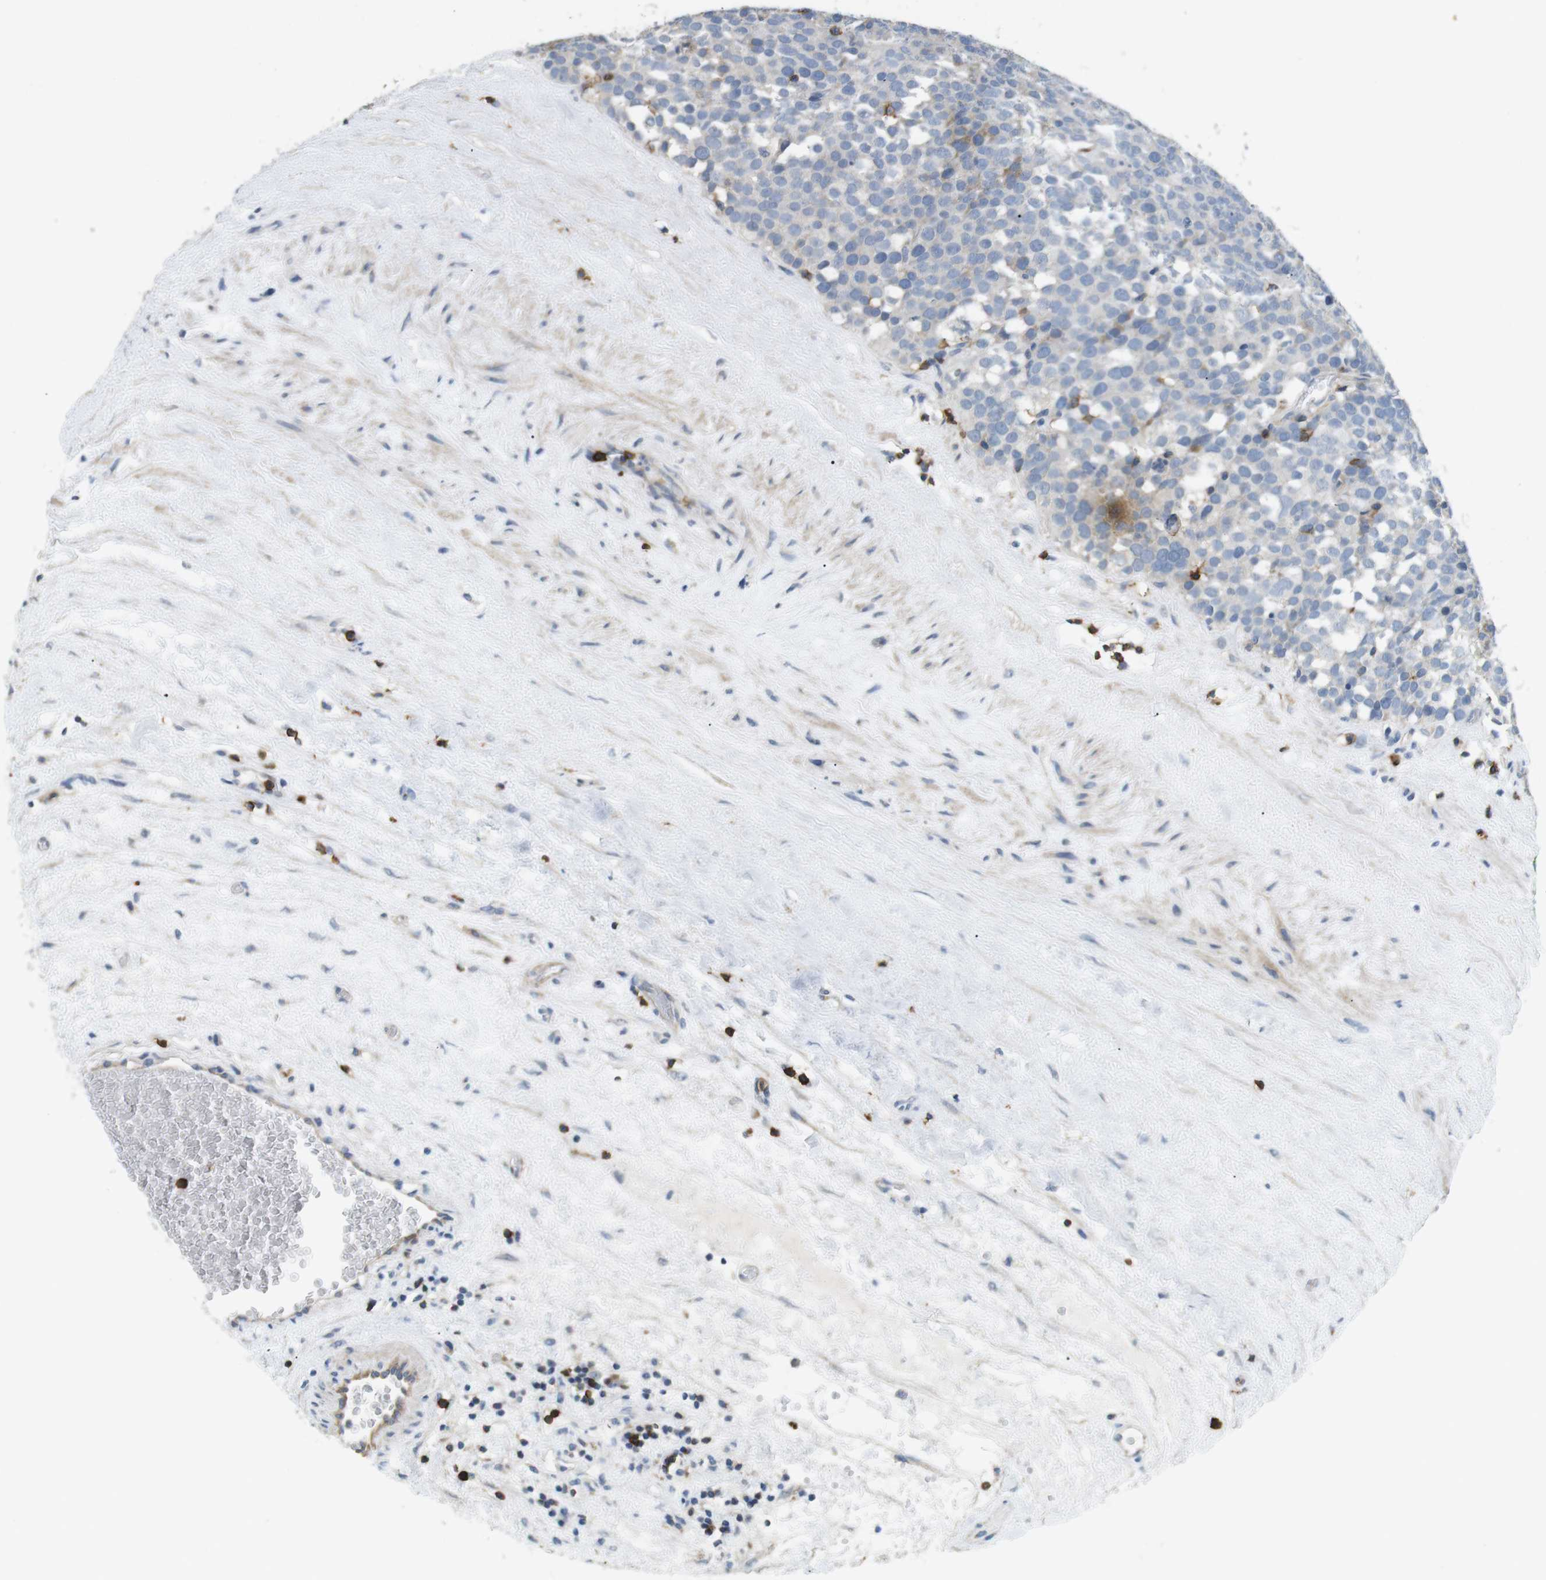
{"staining": {"intensity": "negative", "quantity": "none", "location": "none"}, "tissue": "testis cancer", "cell_type": "Tumor cells", "image_type": "cancer", "snomed": [{"axis": "morphology", "description": "Seminoma, NOS"}, {"axis": "topography", "description": "Testis"}], "caption": "This is an immunohistochemistry (IHC) histopathology image of testis cancer (seminoma). There is no staining in tumor cells.", "gene": "CD6", "patient": {"sex": "male", "age": 71}}